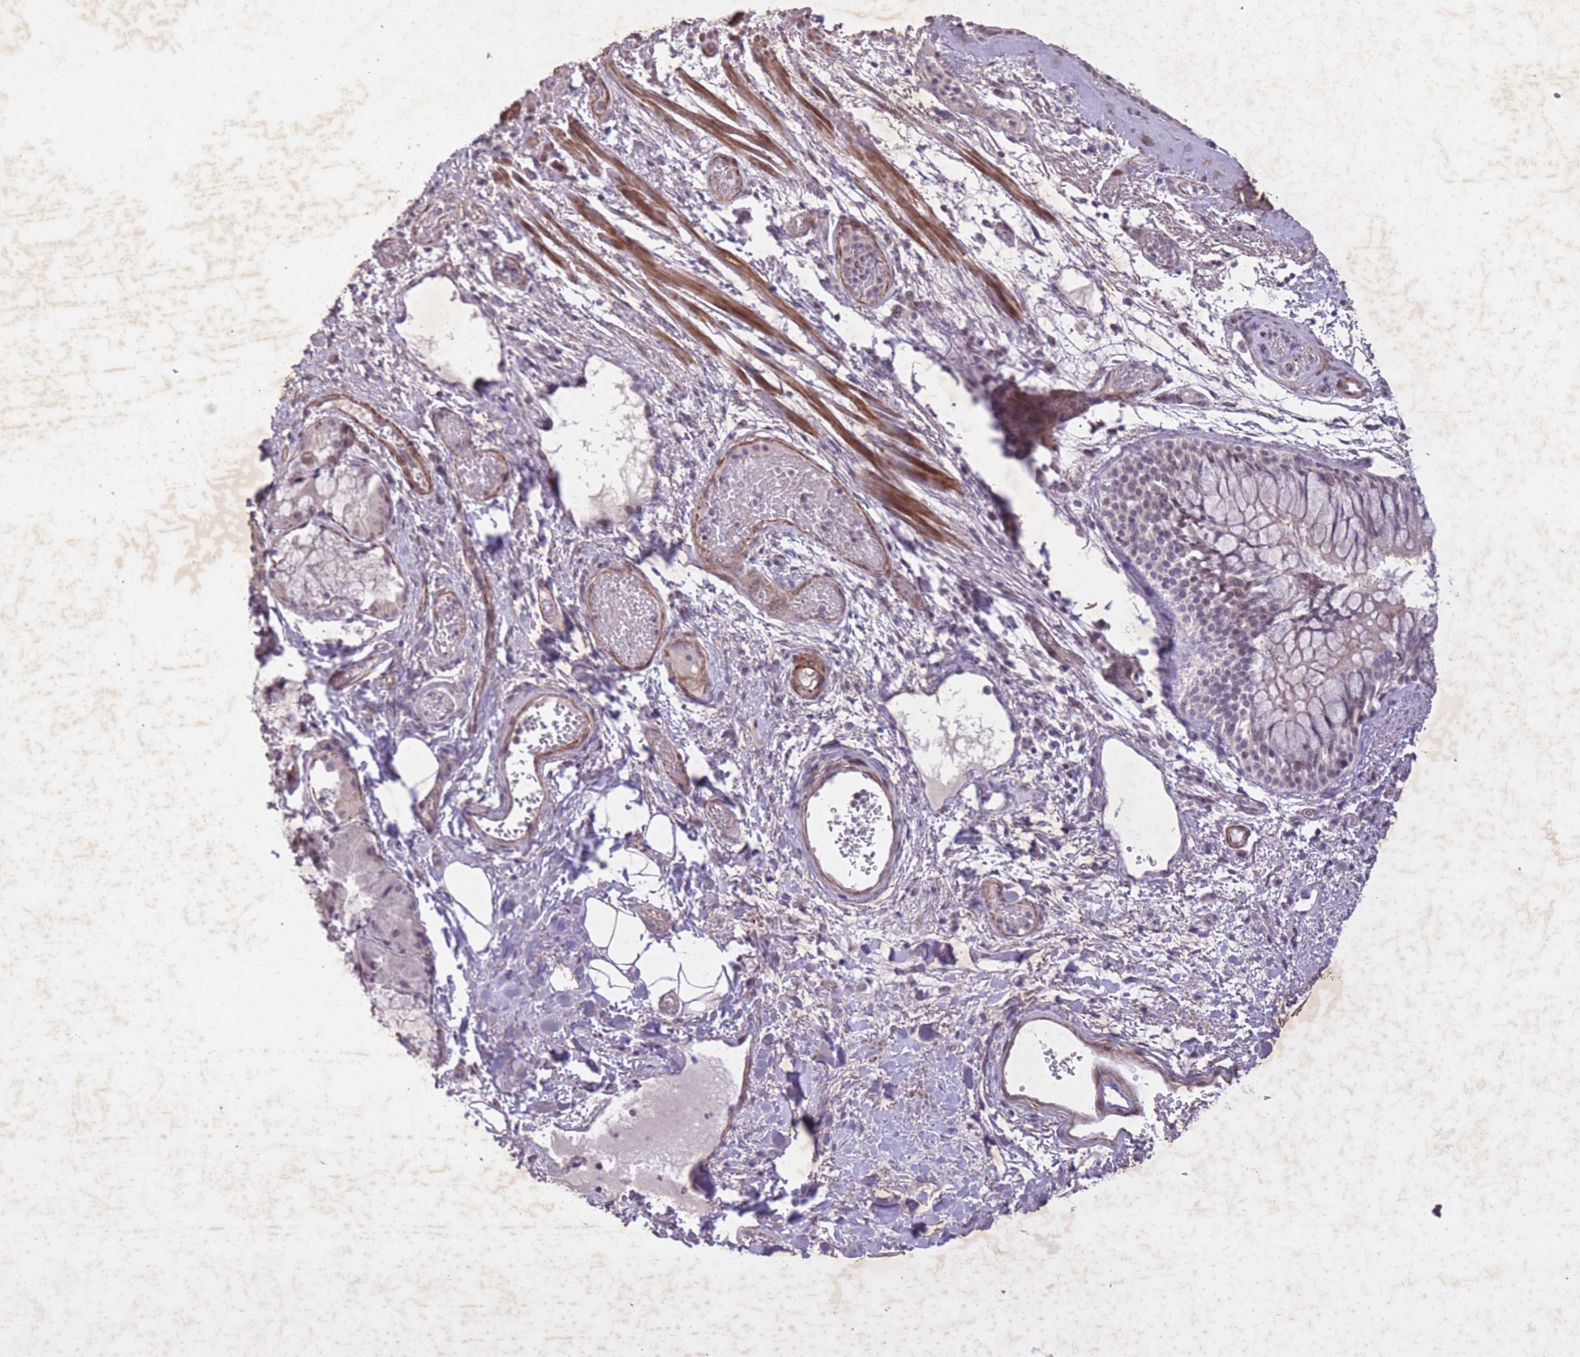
{"staining": {"intensity": "moderate", "quantity": "<25%", "location": "cytoplasmic/membranous,nuclear"}, "tissue": "bronchus", "cell_type": "Respiratory epithelial cells", "image_type": "normal", "snomed": [{"axis": "morphology", "description": "Normal tissue, NOS"}, {"axis": "topography", "description": "Cartilage tissue"}, {"axis": "topography", "description": "Bronchus"}], "caption": "This histopathology image demonstrates normal bronchus stained with immunohistochemistry to label a protein in brown. The cytoplasmic/membranous,nuclear of respiratory epithelial cells show moderate positivity for the protein. Nuclei are counter-stained blue.", "gene": "CBX6", "patient": {"sex": "male", "age": 63}}